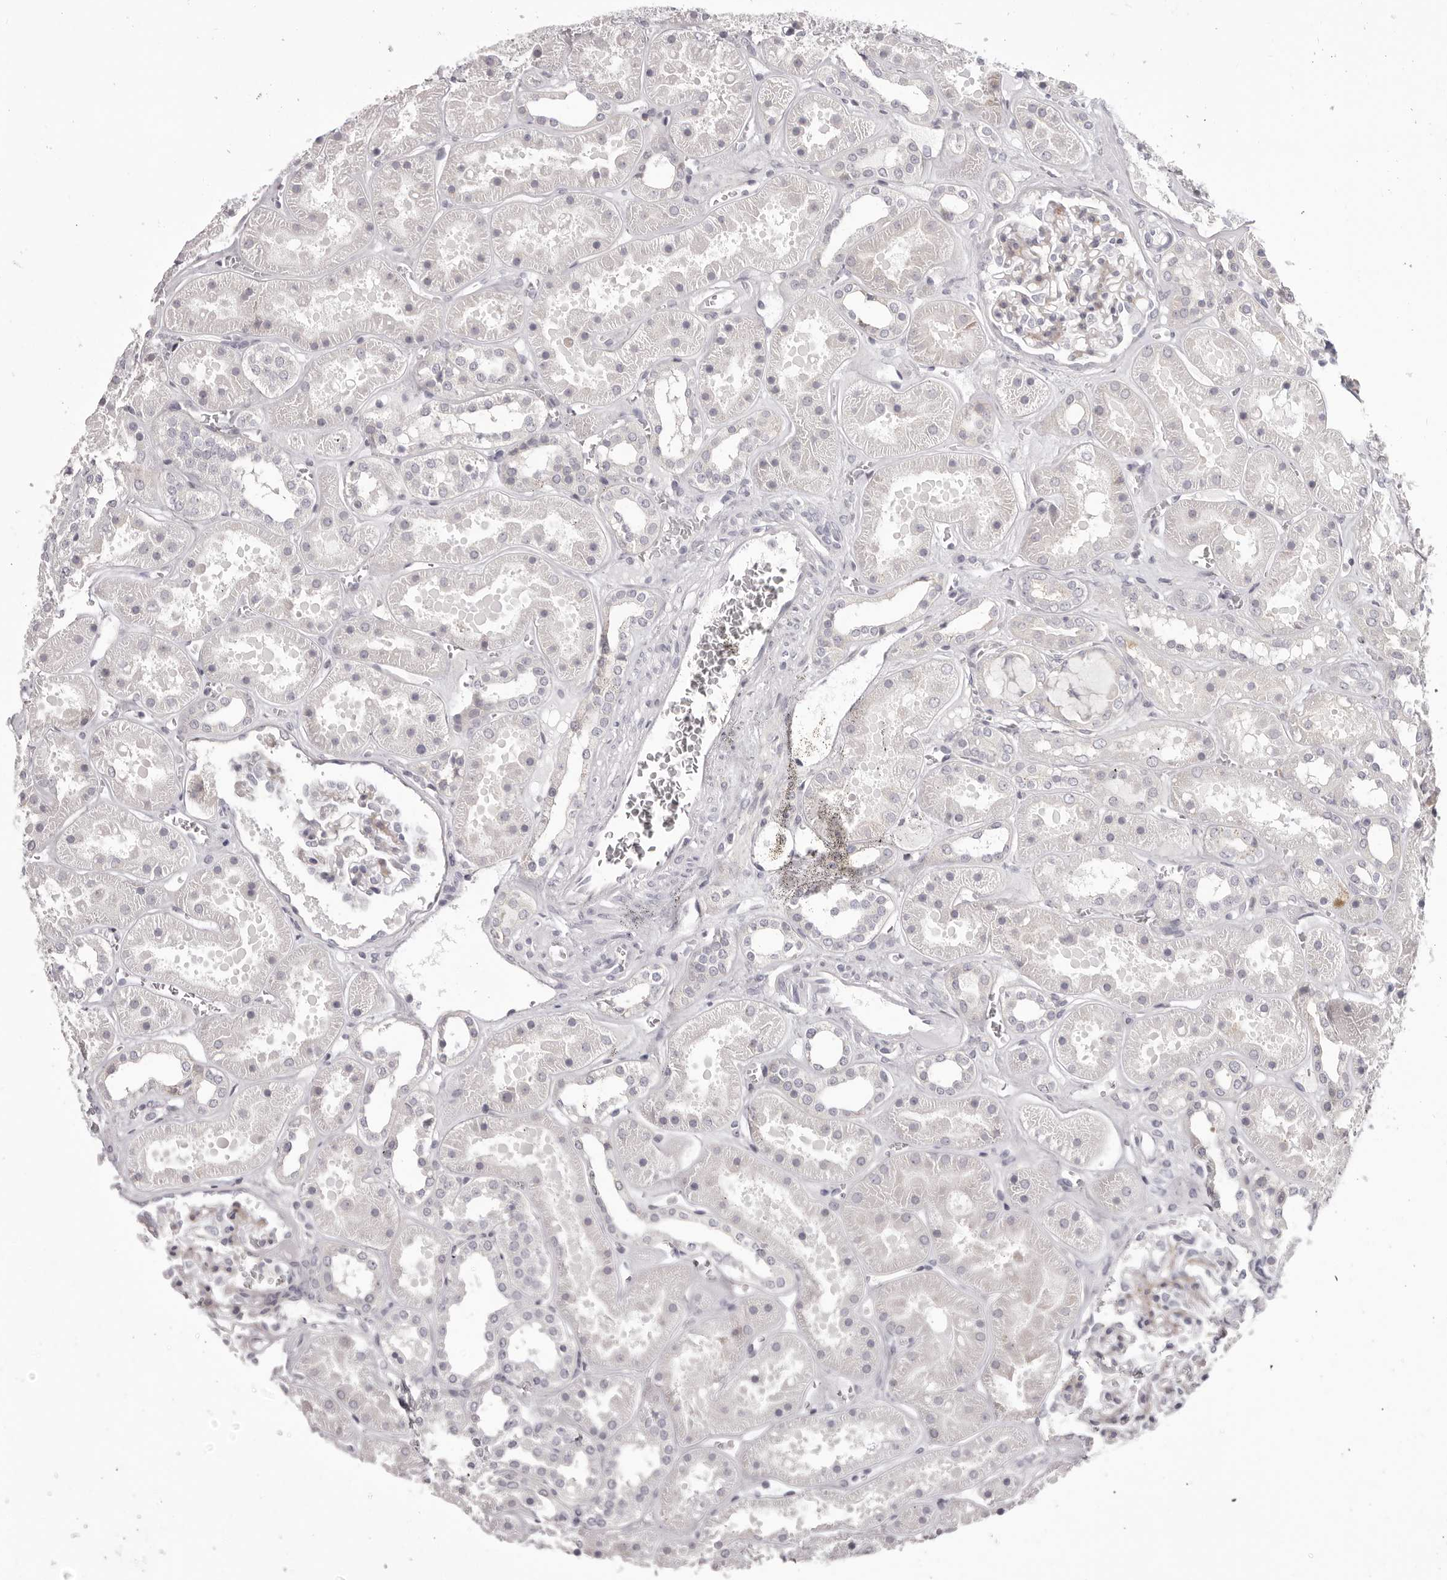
{"staining": {"intensity": "negative", "quantity": "none", "location": "none"}, "tissue": "kidney", "cell_type": "Cells in glomeruli", "image_type": "normal", "snomed": [{"axis": "morphology", "description": "Normal tissue, NOS"}, {"axis": "topography", "description": "Kidney"}], "caption": "Micrograph shows no significant protein staining in cells in glomeruli of benign kidney. (DAB IHC, high magnification).", "gene": "OTUD3", "patient": {"sex": "female", "age": 41}}